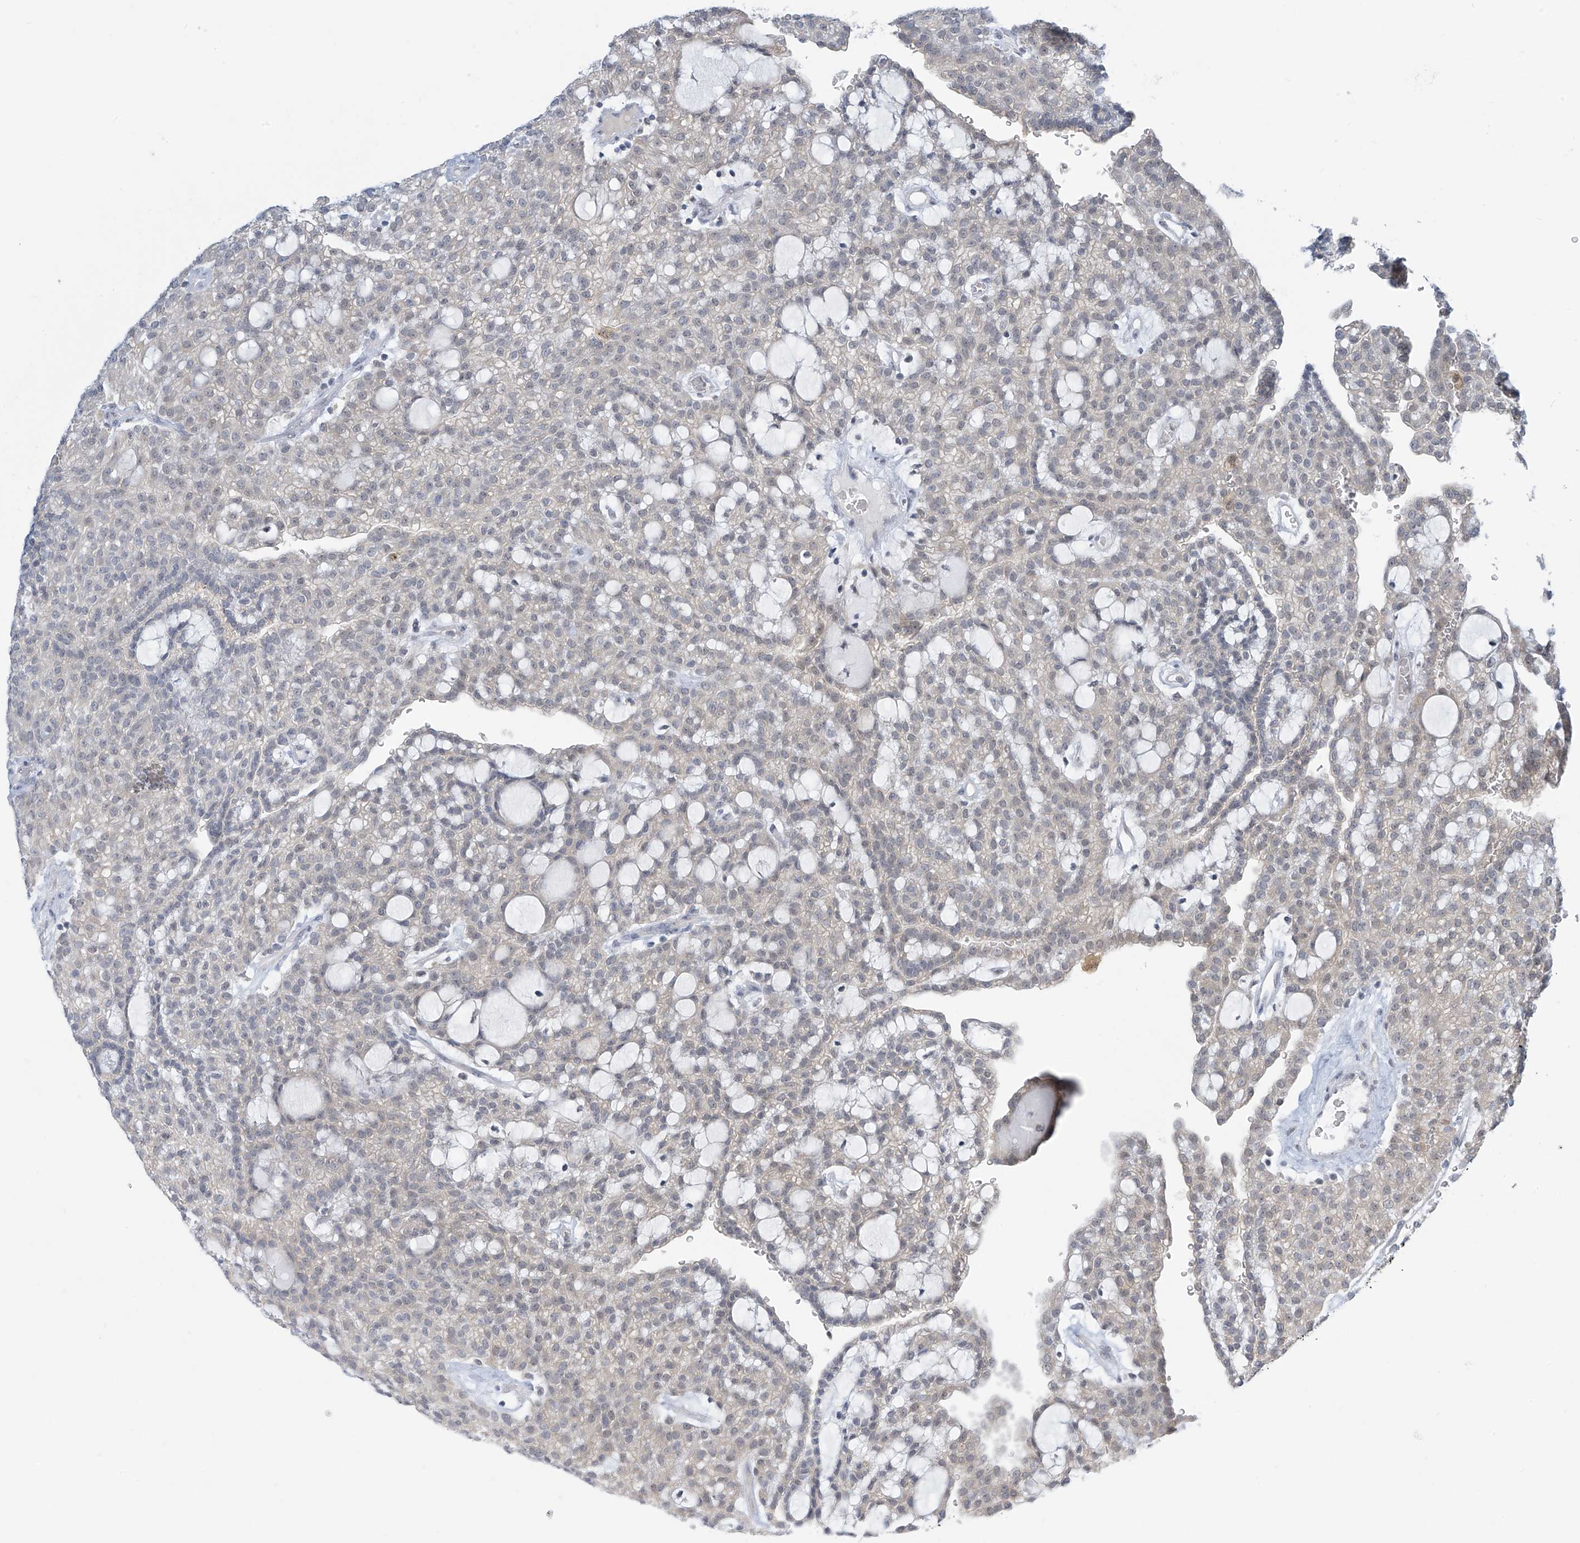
{"staining": {"intensity": "negative", "quantity": "none", "location": "none"}, "tissue": "renal cancer", "cell_type": "Tumor cells", "image_type": "cancer", "snomed": [{"axis": "morphology", "description": "Adenocarcinoma, NOS"}, {"axis": "topography", "description": "Kidney"}], "caption": "This is a micrograph of immunohistochemistry staining of renal adenocarcinoma, which shows no staining in tumor cells.", "gene": "APLF", "patient": {"sex": "male", "age": 63}}